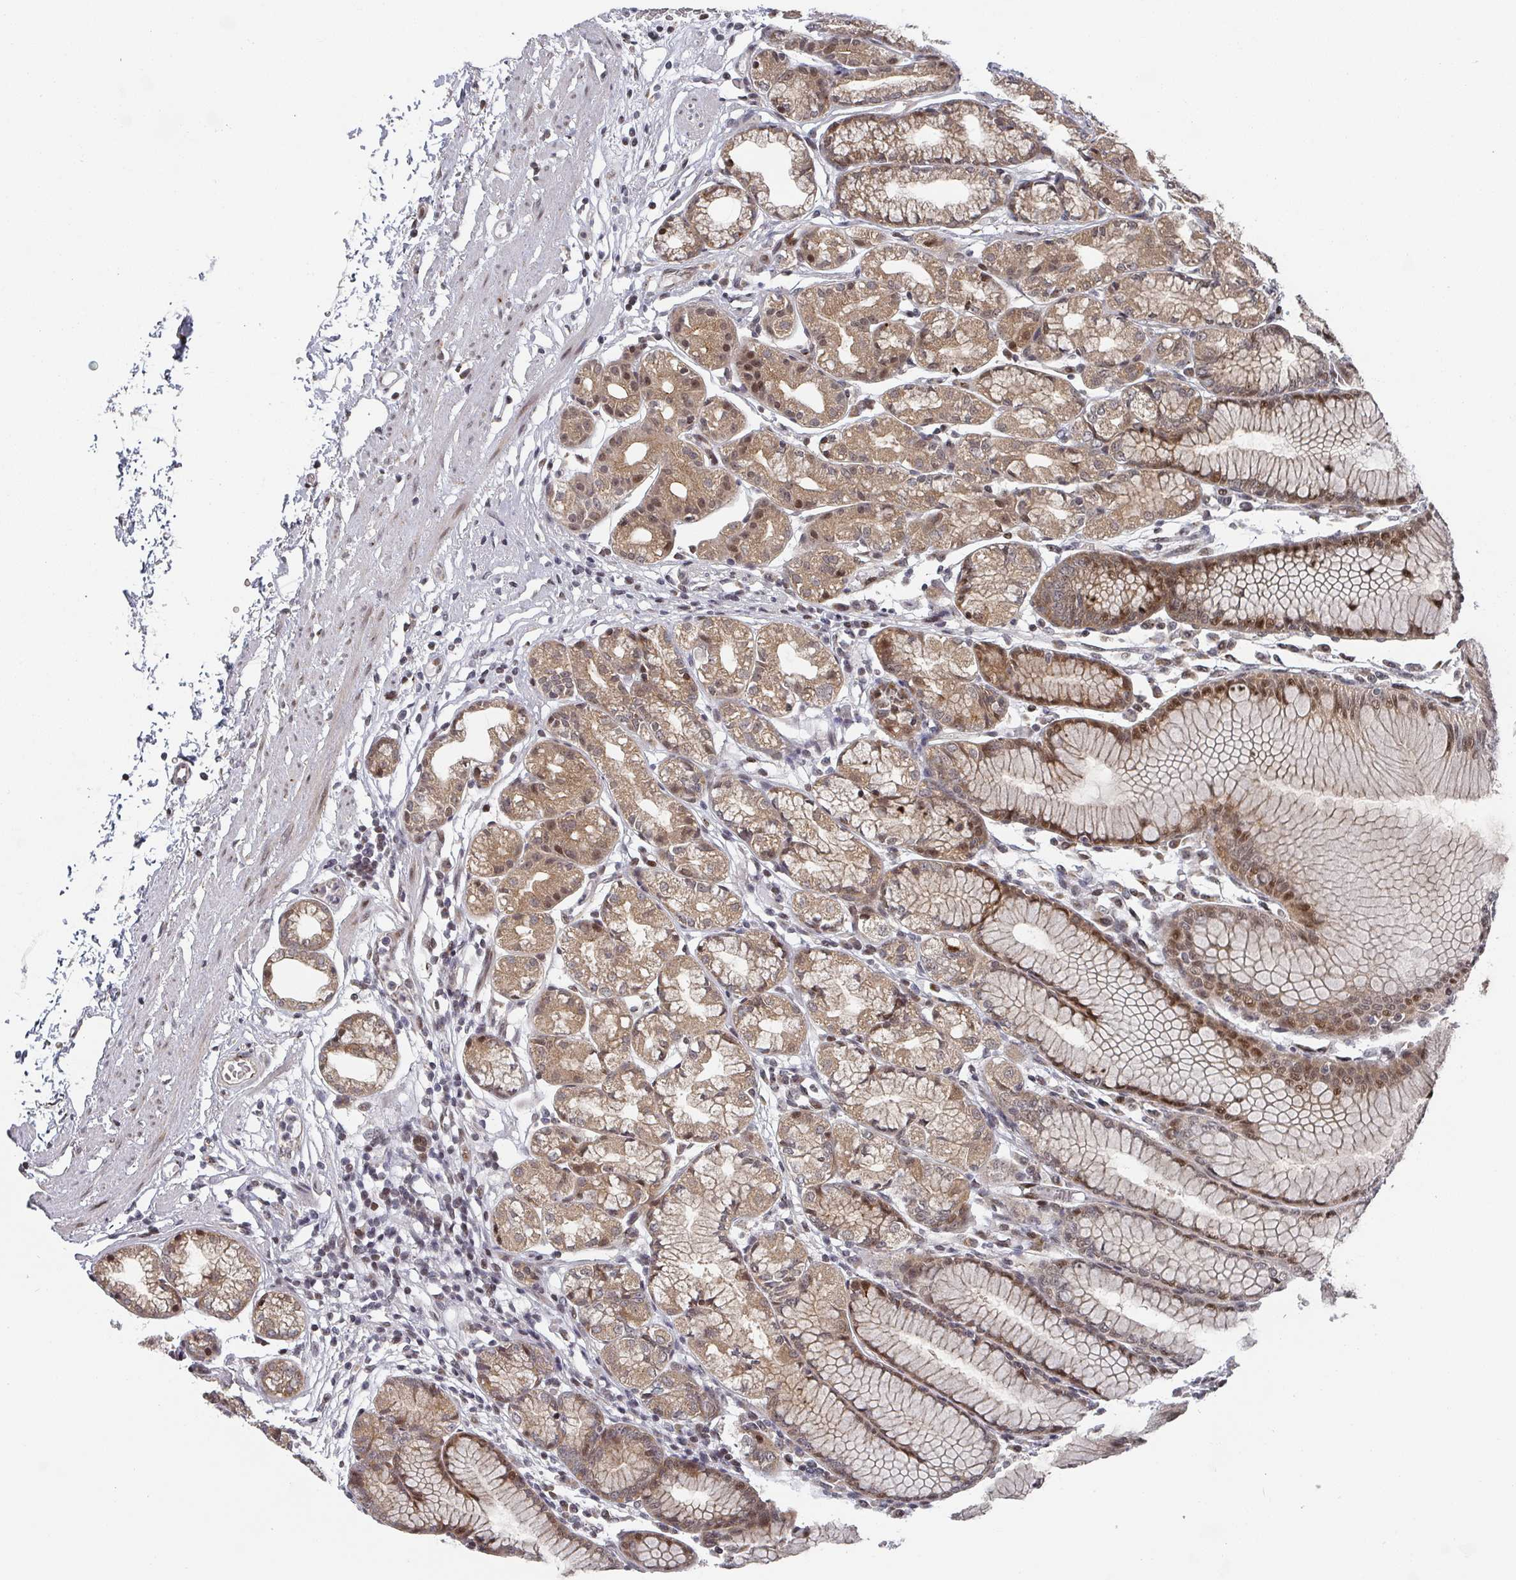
{"staining": {"intensity": "moderate", "quantity": ">75%", "location": "cytoplasmic/membranous,nuclear"}, "tissue": "stomach", "cell_type": "Glandular cells", "image_type": "normal", "snomed": [{"axis": "morphology", "description": "Normal tissue, NOS"}, {"axis": "topography", "description": "Stomach"}], "caption": "Protein expression analysis of benign human stomach reveals moderate cytoplasmic/membranous,nuclear positivity in about >75% of glandular cells.", "gene": "KIF1C", "patient": {"sex": "female", "age": 57}}